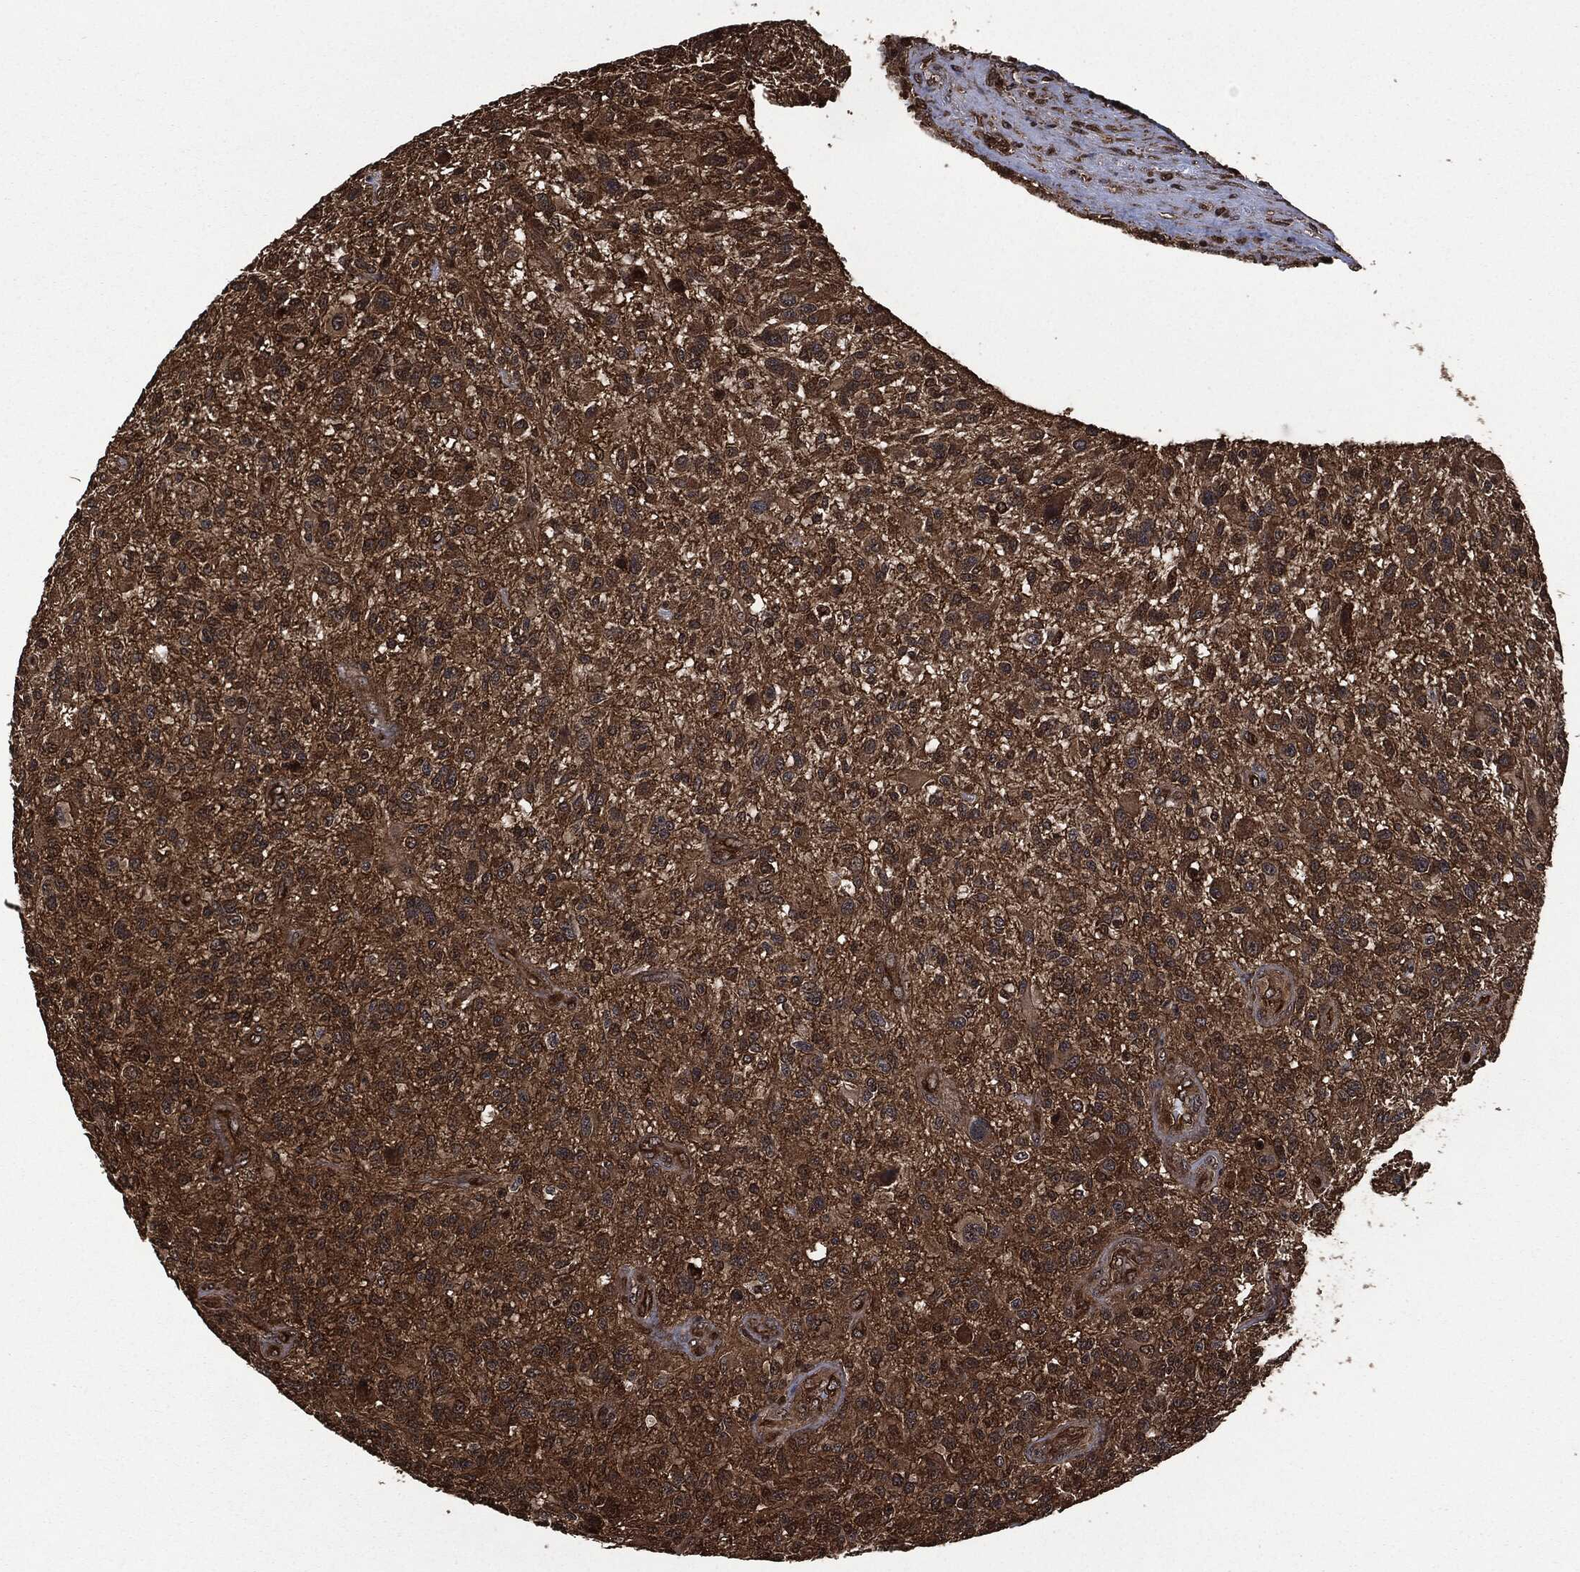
{"staining": {"intensity": "moderate", "quantity": ">75%", "location": "cytoplasmic/membranous"}, "tissue": "glioma", "cell_type": "Tumor cells", "image_type": "cancer", "snomed": [{"axis": "morphology", "description": "Glioma, malignant, High grade"}, {"axis": "topography", "description": "Brain"}], "caption": "Malignant high-grade glioma was stained to show a protein in brown. There is medium levels of moderate cytoplasmic/membranous staining in approximately >75% of tumor cells.", "gene": "HRAS", "patient": {"sex": "male", "age": 47}}